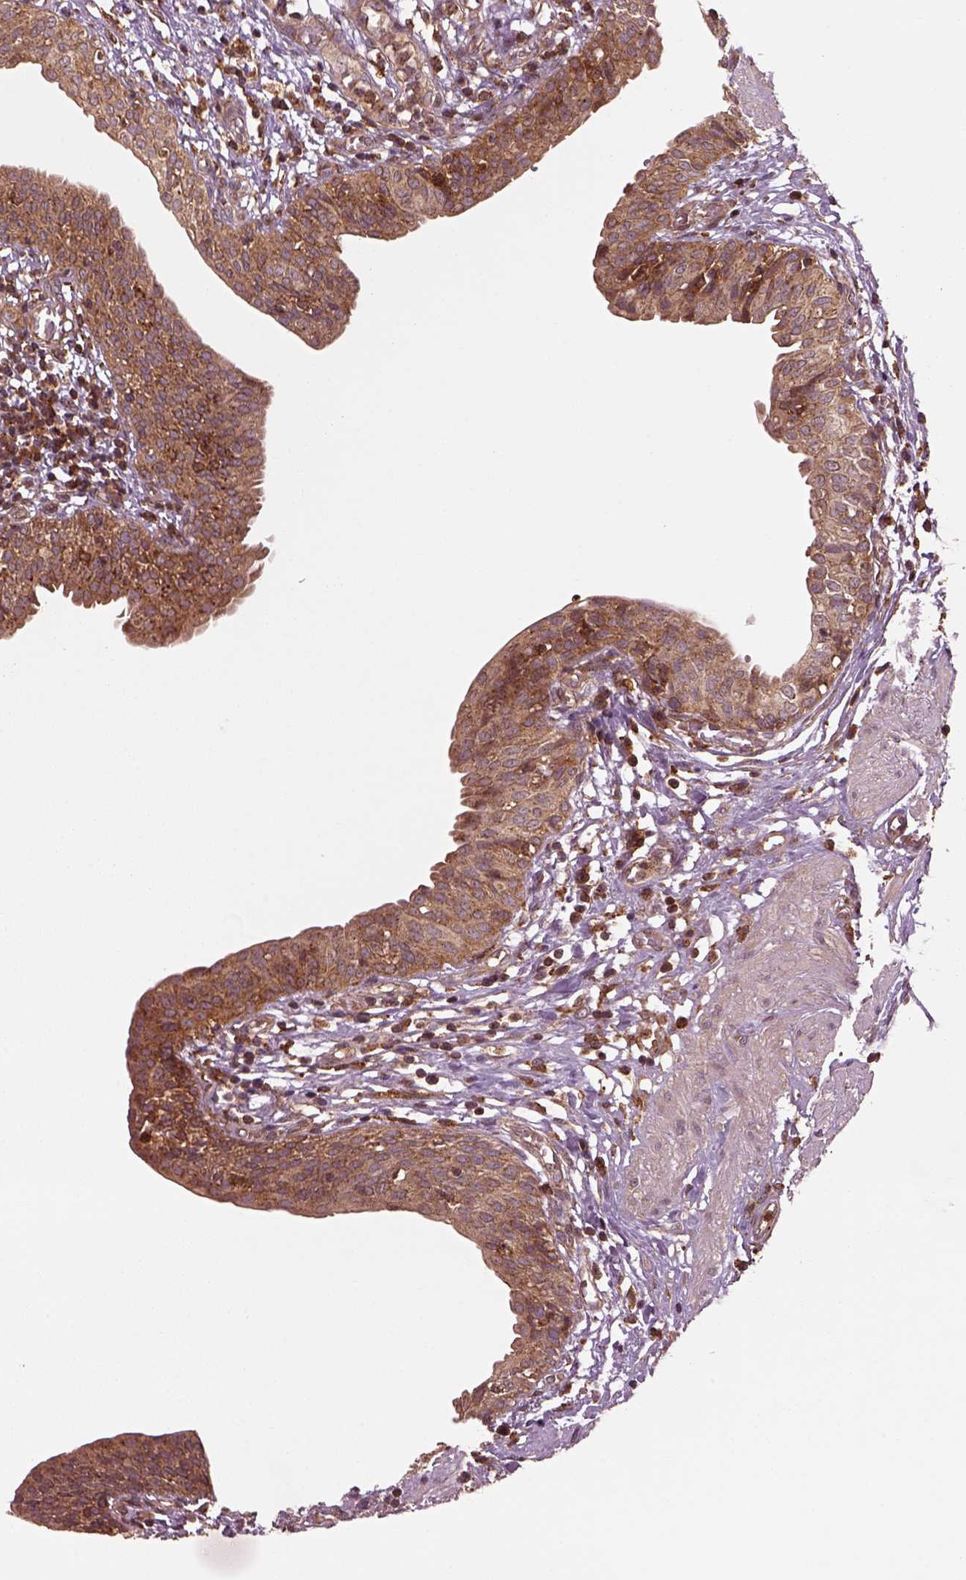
{"staining": {"intensity": "moderate", "quantity": ">75%", "location": "cytoplasmic/membranous"}, "tissue": "urinary bladder", "cell_type": "Urothelial cells", "image_type": "normal", "snomed": [{"axis": "morphology", "description": "Normal tissue, NOS"}, {"axis": "topography", "description": "Urinary bladder"}], "caption": "The histopathology image exhibits immunohistochemical staining of benign urinary bladder. There is moderate cytoplasmic/membranous positivity is seen in about >75% of urothelial cells.", "gene": "WASHC2A", "patient": {"sex": "male", "age": 55}}